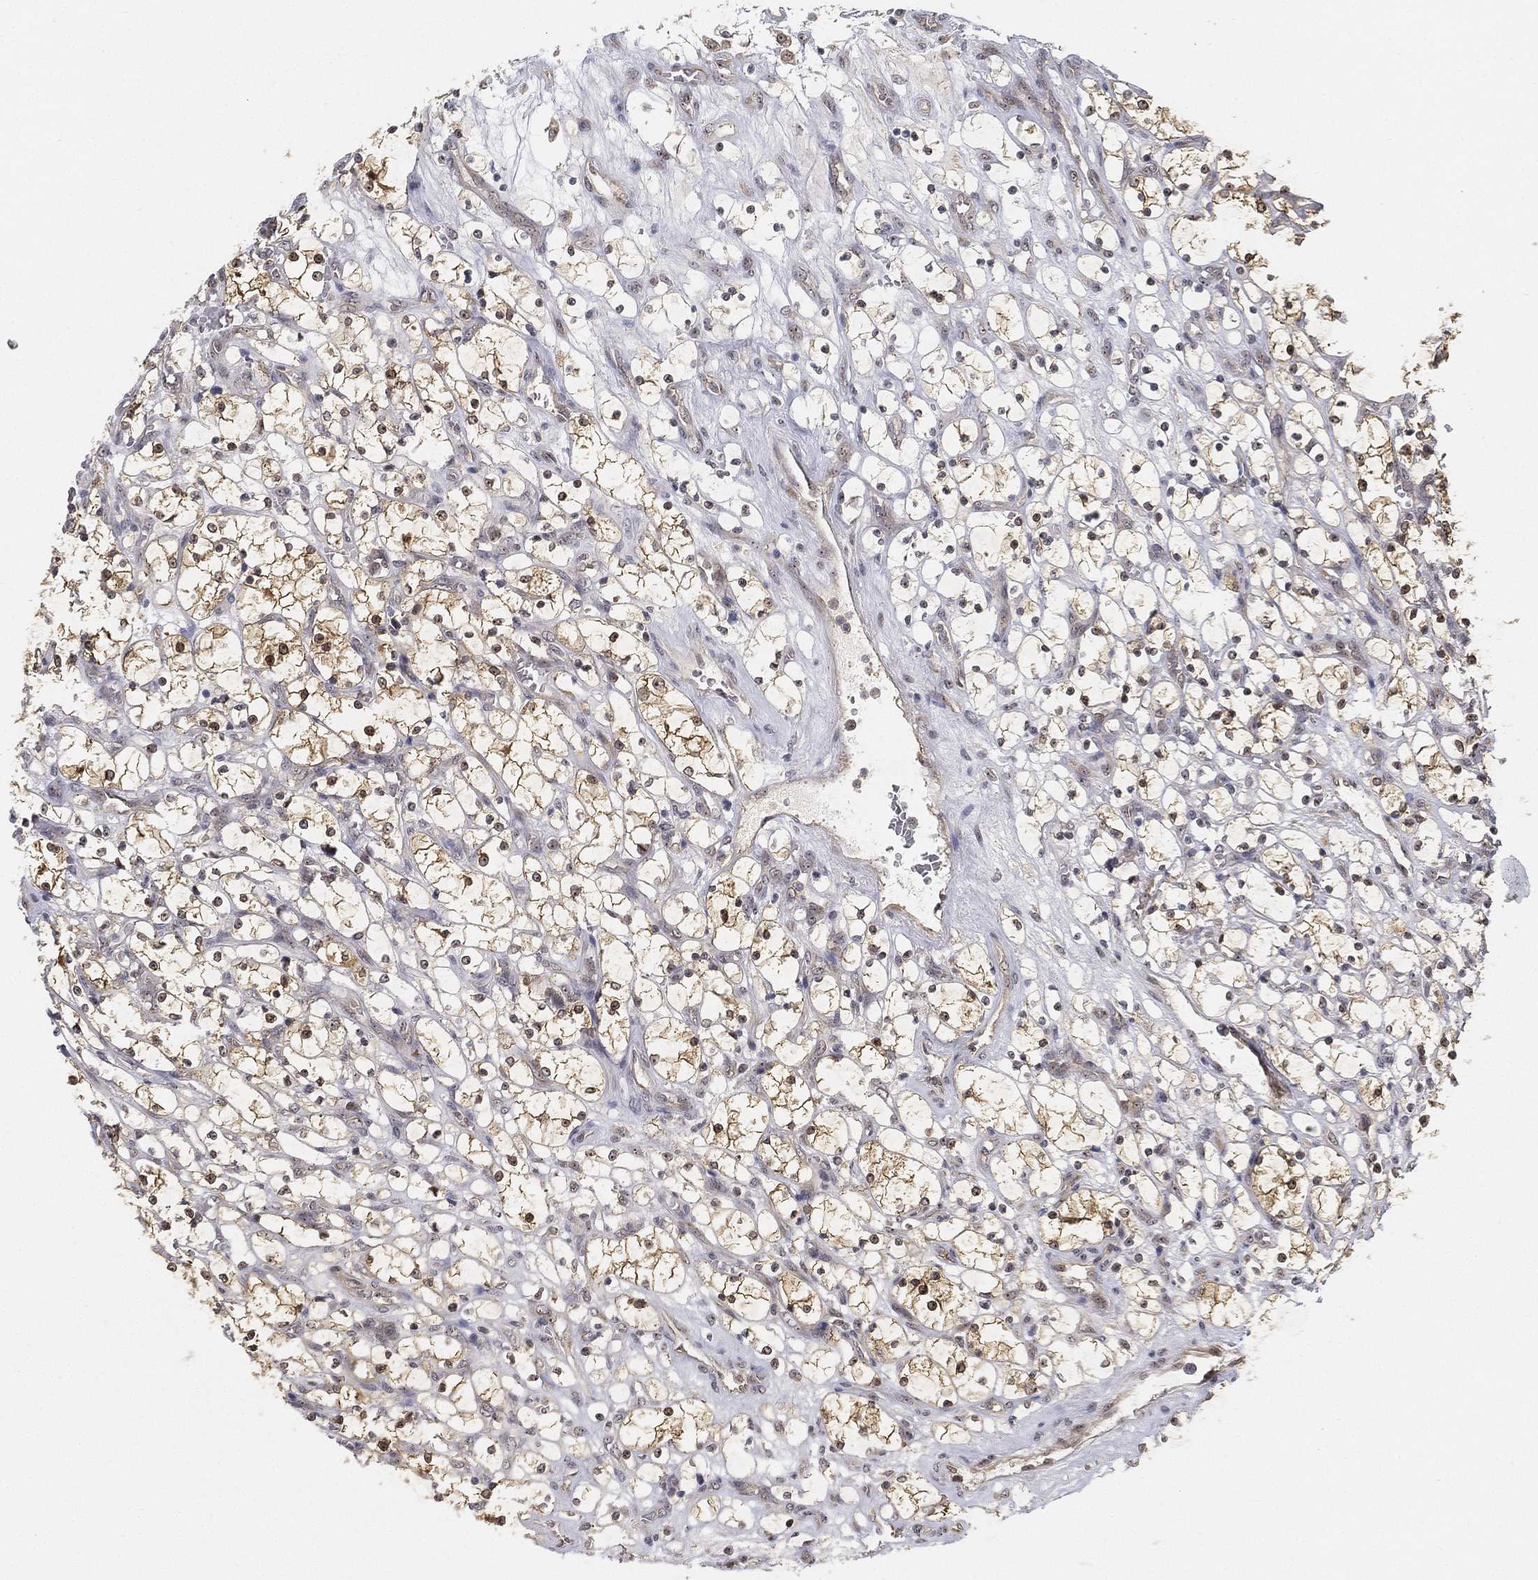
{"staining": {"intensity": "moderate", "quantity": ">75%", "location": "cytoplasmic/membranous,nuclear"}, "tissue": "renal cancer", "cell_type": "Tumor cells", "image_type": "cancer", "snomed": [{"axis": "morphology", "description": "Adenocarcinoma, NOS"}, {"axis": "topography", "description": "Kidney"}], "caption": "IHC histopathology image of neoplastic tissue: human adenocarcinoma (renal) stained using immunohistochemistry (IHC) exhibits medium levels of moderate protein expression localized specifically in the cytoplasmic/membranous and nuclear of tumor cells, appearing as a cytoplasmic/membranous and nuclear brown color.", "gene": "PPP1R16B", "patient": {"sex": "female", "age": 69}}